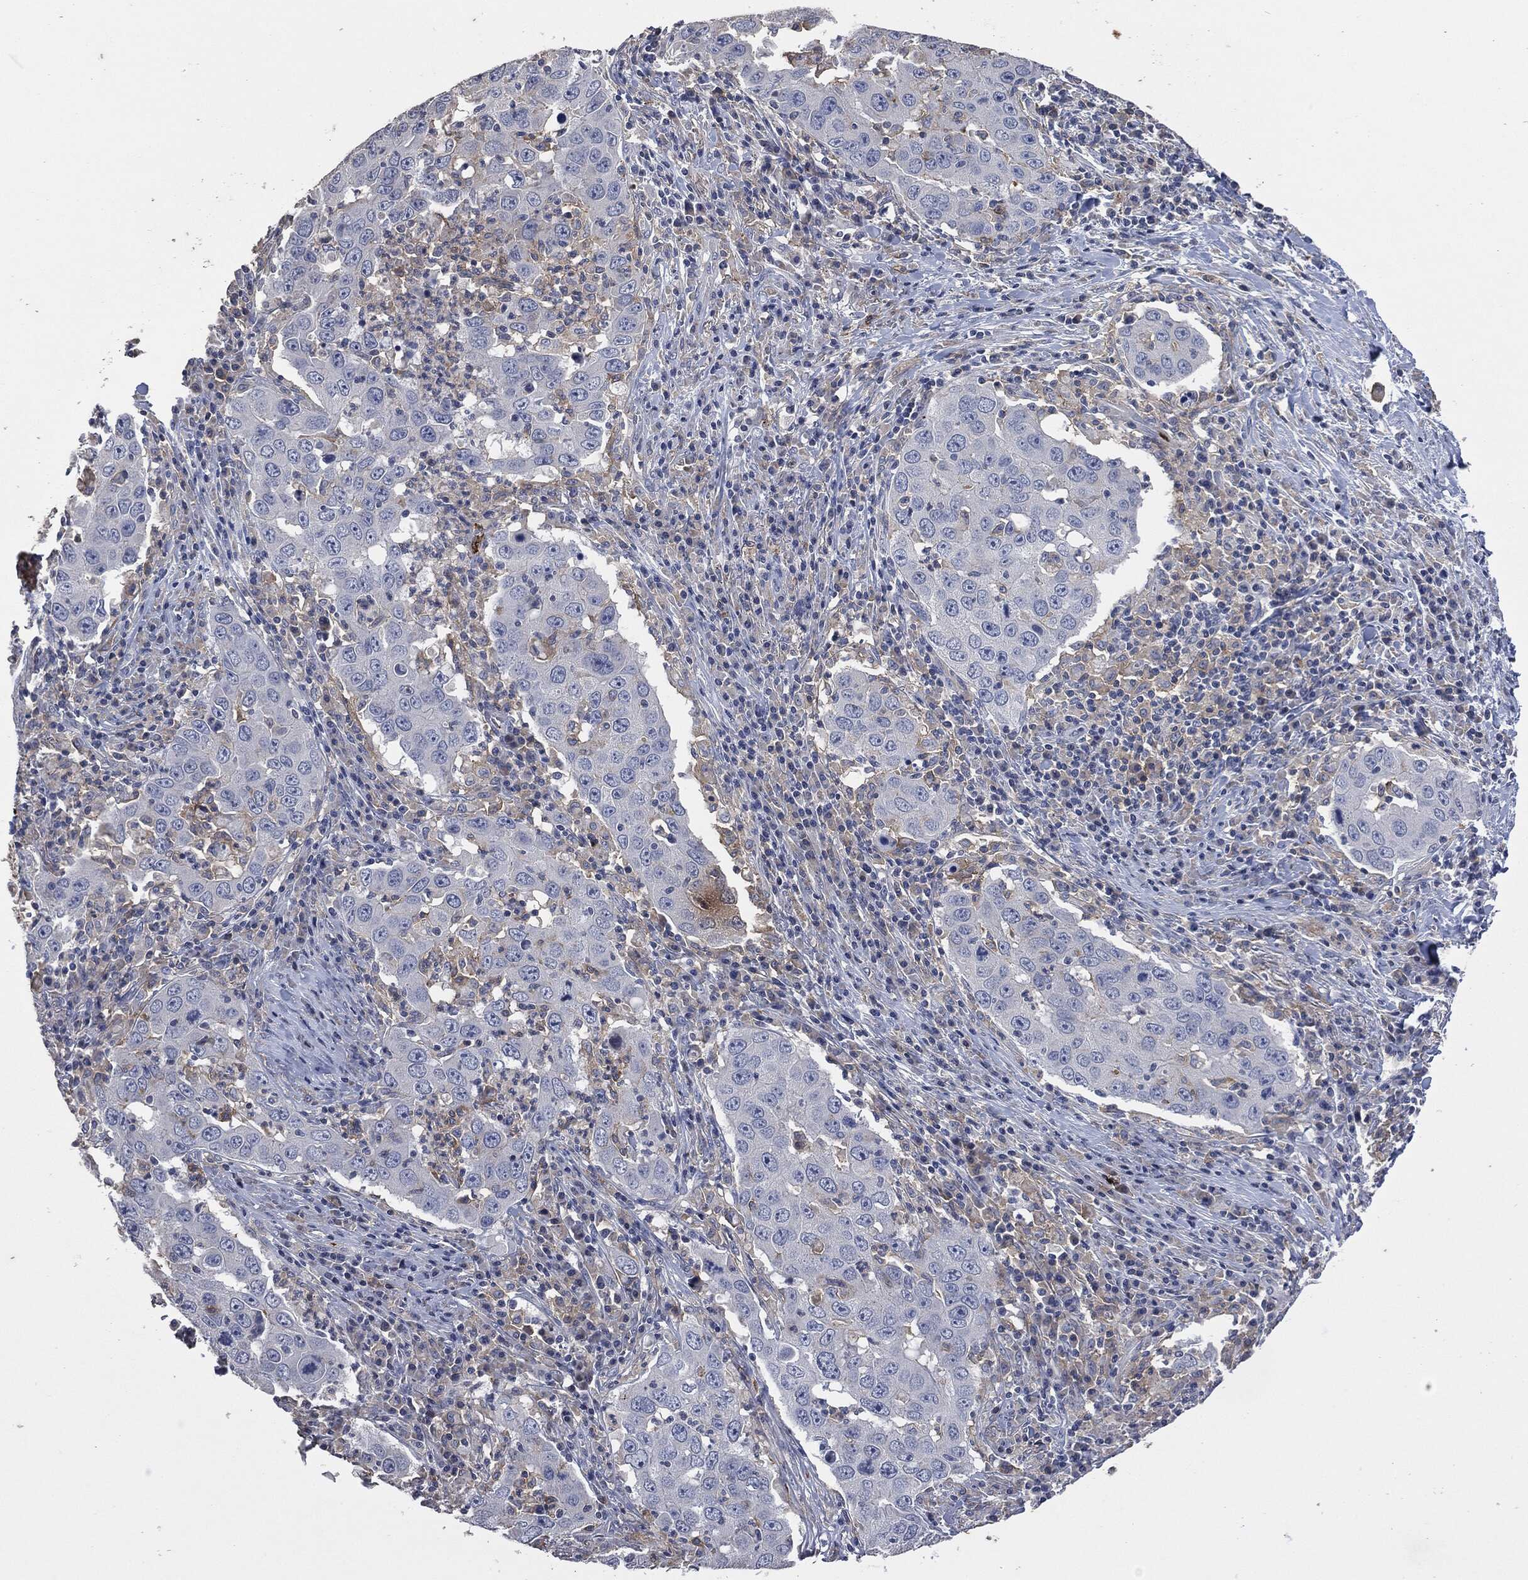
{"staining": {"intensity": "negative", "quantity": "none", "location": "none"}, "tissue": "lung cancer", "cell_type": "Tumor cells", "image_type": "cancer", "snomed": [{"axis": "morphology", "description": "Adenocarcinoma, NOS"}, {"axis": "topography", "description": "Lung"}], "caption": "There is no significant expression in tumor cells of lung cancer.", "gene": "CD33", "patient": {"sex": "male", "age": 73}}